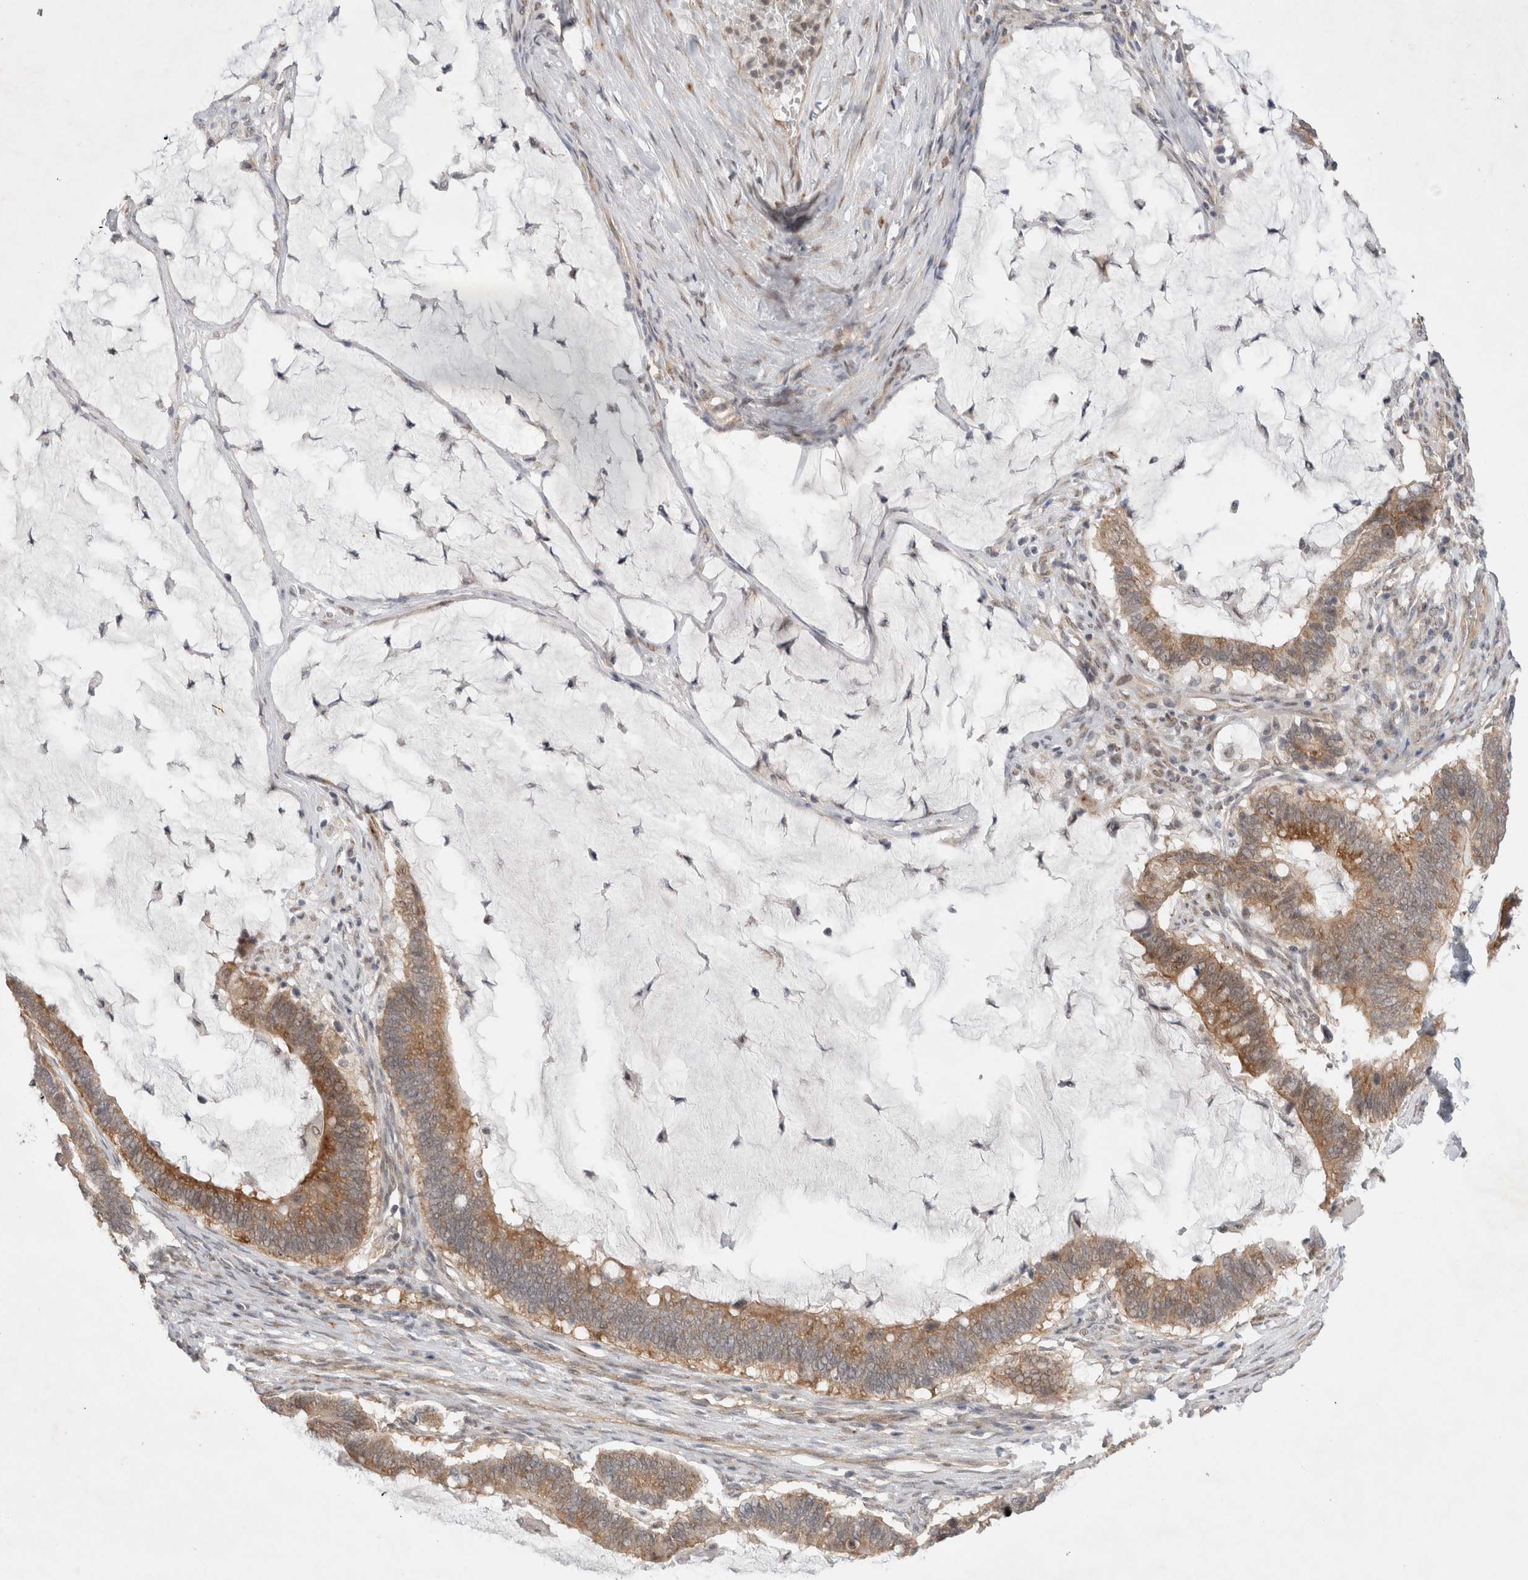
{"staining": {"intensity": "strong", "quantity": ">75%", "location": "cytoplasmic/membranous"}, "tissue": "ovarian cancer", "cell_type": "Tumor cells", "image_type": "cancer", "snomed": [{"axis": "morphology", "description": "Cystadenocarcinoma, mucinous, NOS"}, {"axis": "topography", "description": "Ovary"}], "caption": "This image shows mucinous cystadenocarcinoma (ovarian) stained with immunohistochemistry (IHC) to label a protein in brown. The cytoplasmic/membranous of tumor cells show strong positivity for the protein. Nuclei are counter-stained blue.", "gene": "WIPF2", "patient": {"sex": "female", "age": 61}}